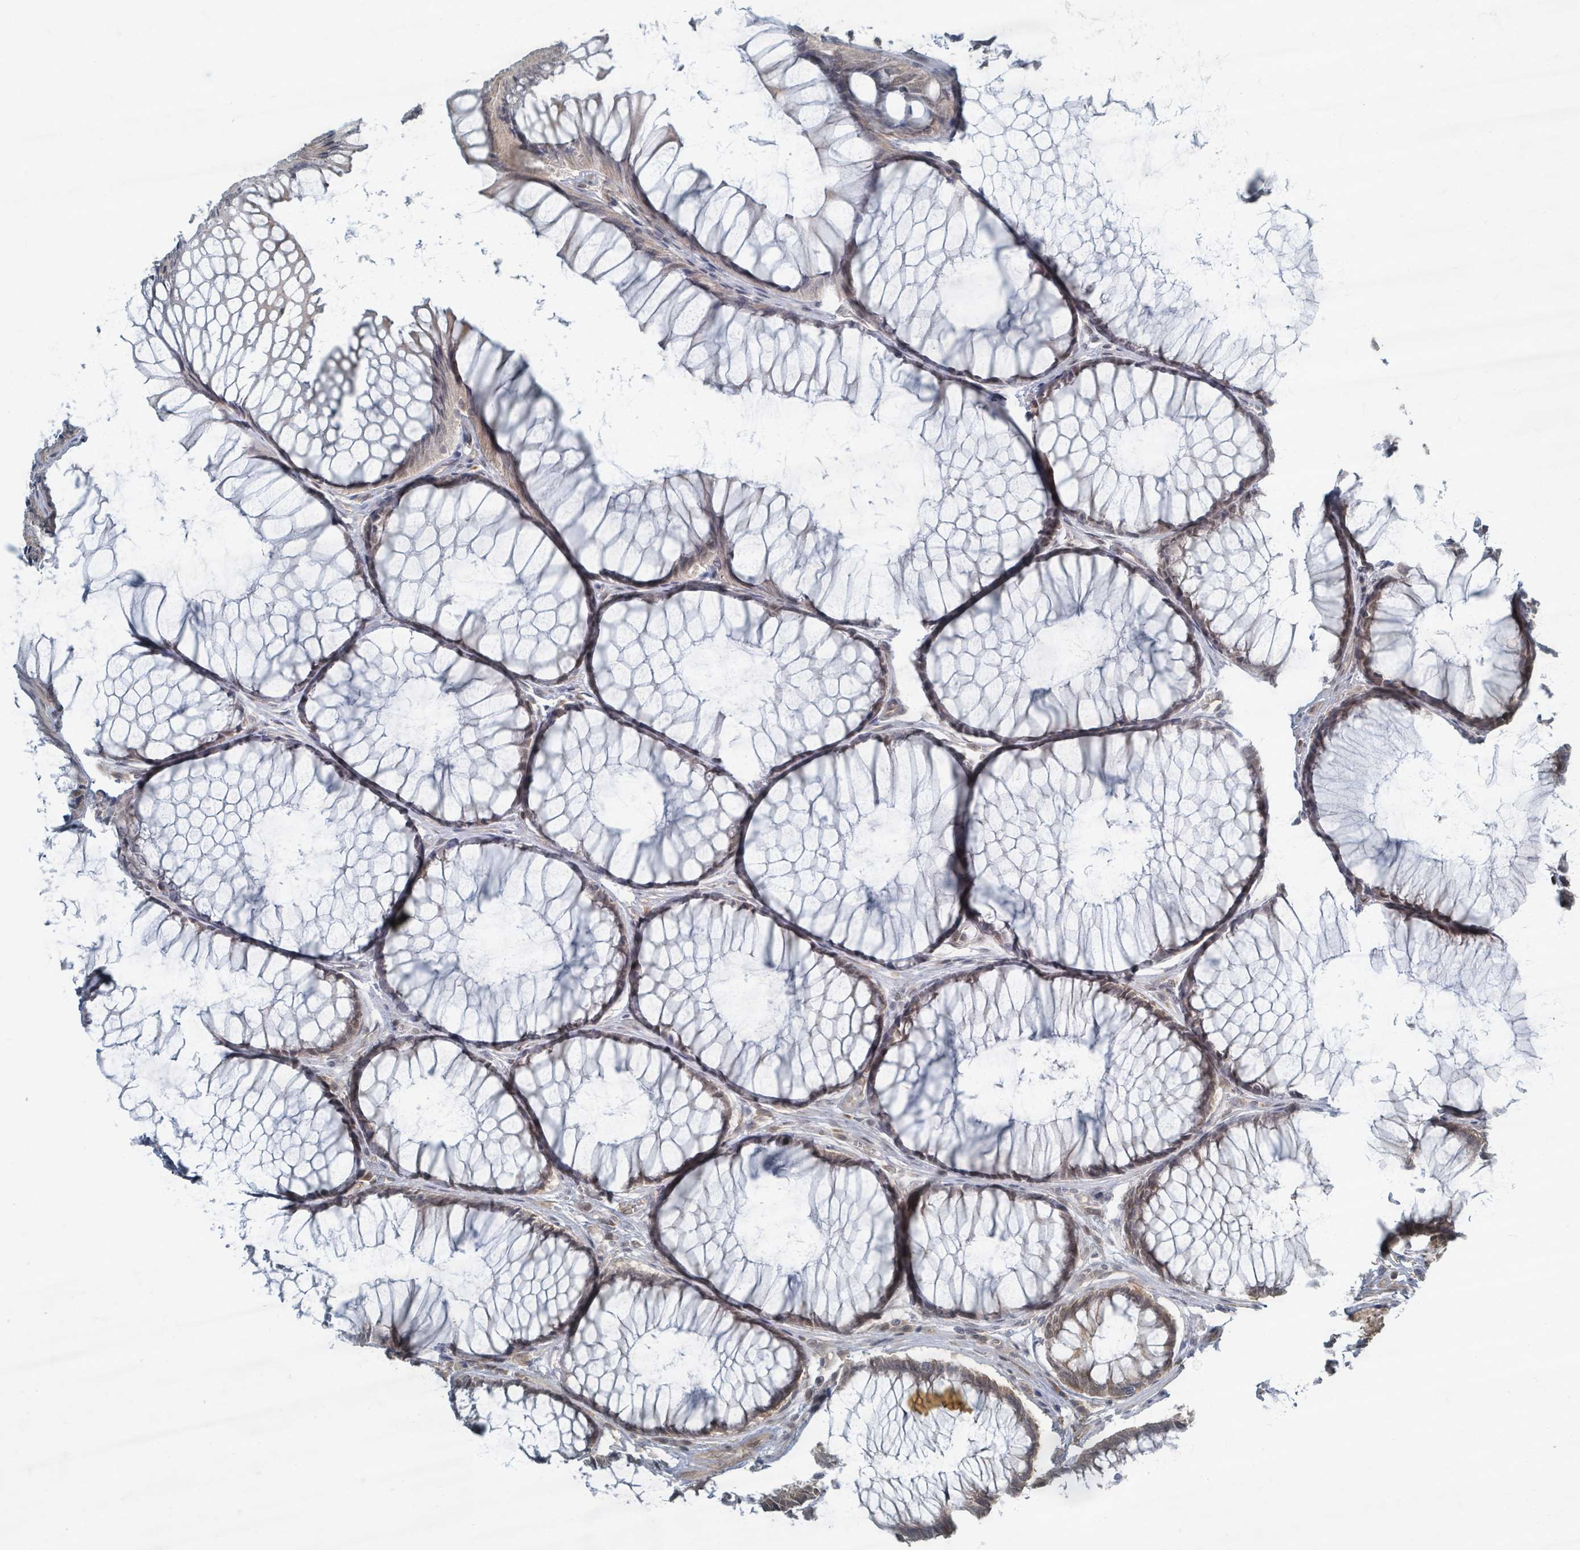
{"staining": {"intensity": "weak", "quantity": "25%-75%", "location": "nuclear"}, "tissue": "colorectal cancer", "cell_type": "Tumor cells", "image_type": "cancer", "snomed": [{"axis": "morphology", "description": "Adenocarcinoma, NOS"}, {"axis": "topography", "description": "Colon"}], "caption": "Human adenocarcinoma (colorectal) stained for a protein (brown) exhibits weak nuclear positive positivity in about 25%-75% of tumor cells.", "gene": "INTS15", "patient": {"sex": "female", "age": 67}}